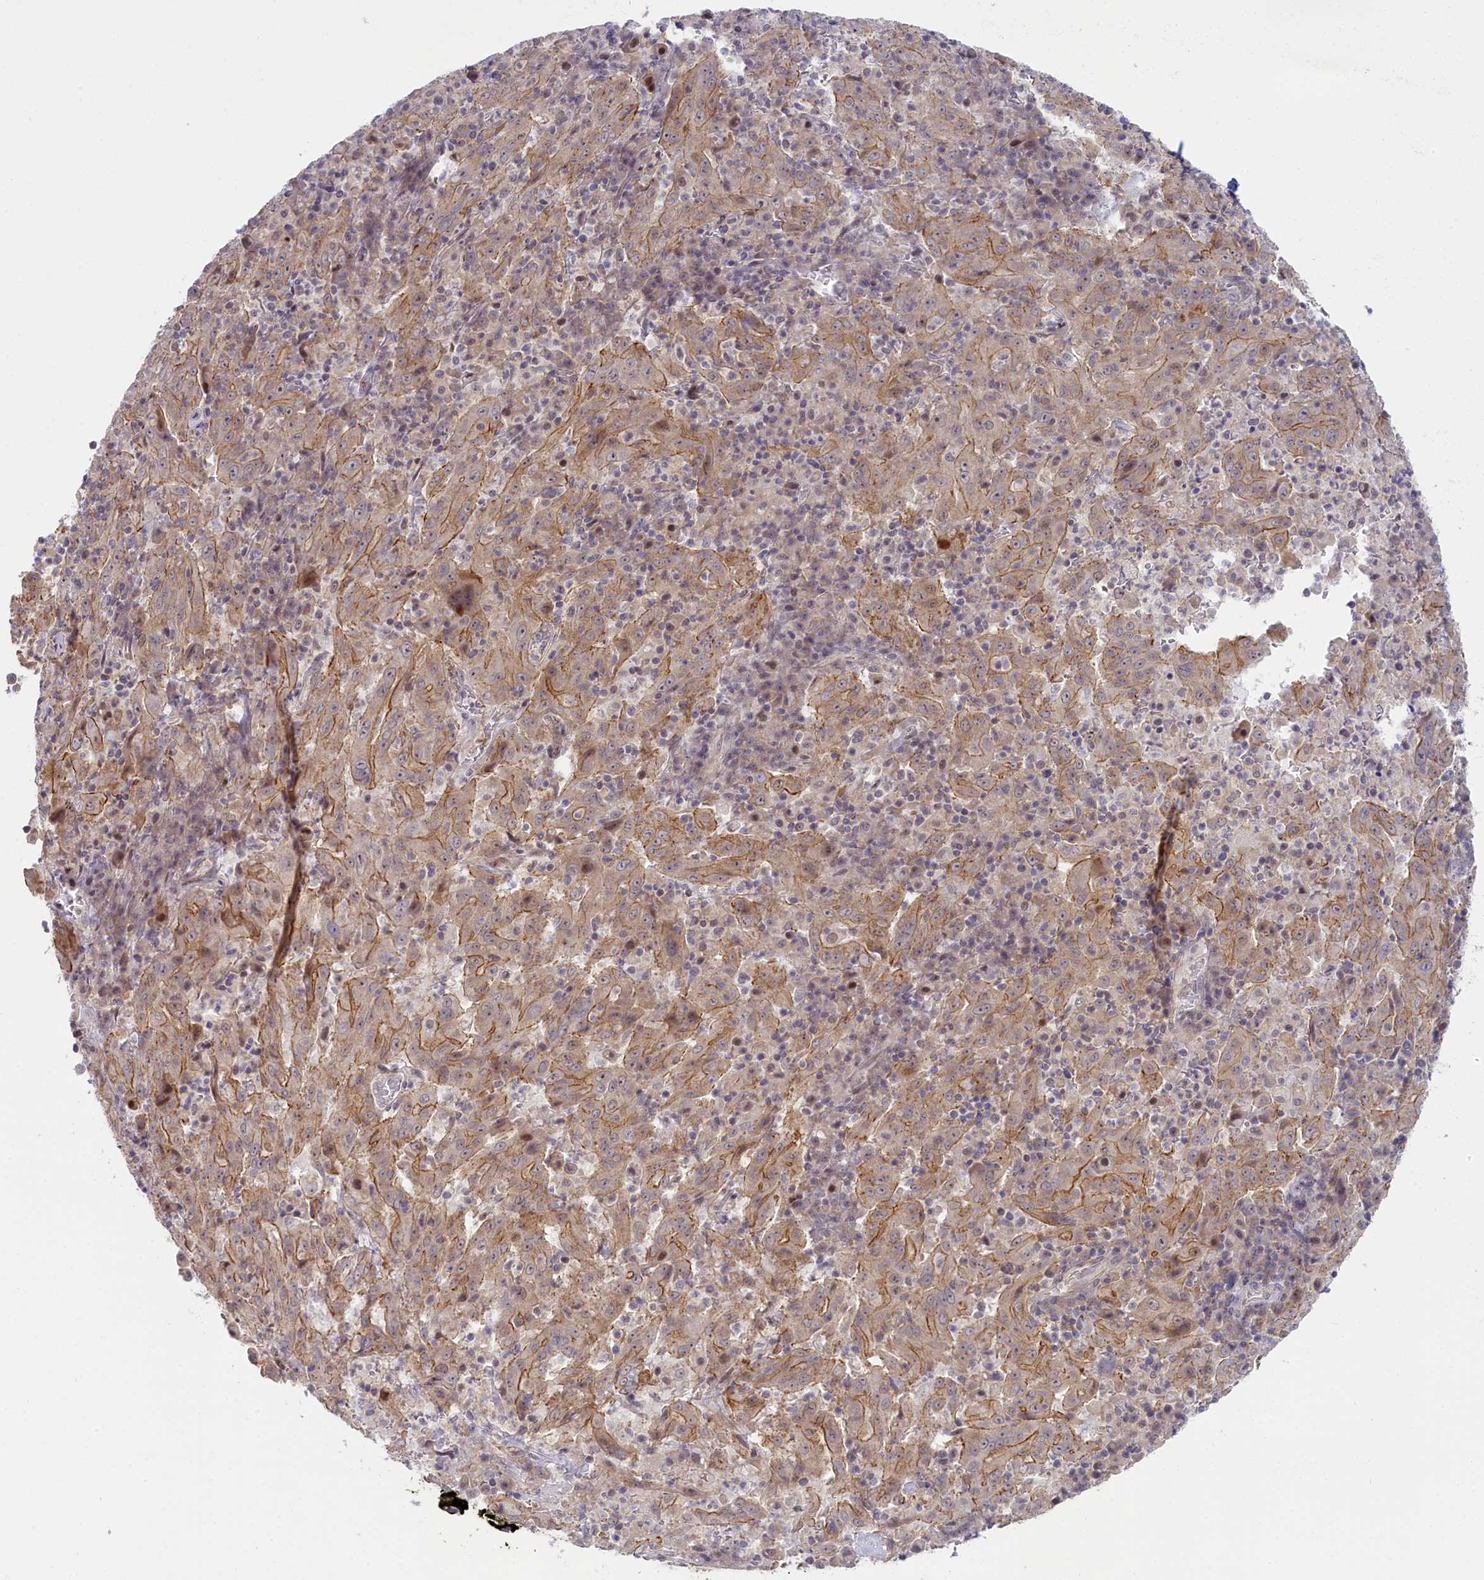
{"staining": {"intensity": "moderate", "quantity": "25%-75%", "location": "cytoplasmic/membranous"}, "tissue": "pancreatic cancer", "cell_type": "Tumor cells", "image_type": "cancer", "snomed": [{"axis": "morphology", "description": "Adenocarcinoma, NOS"}, {"axis": "topography", "description": "Pancreas"}], "caption": "Protein expression analysis of adenocarcinoma (pancreatic) shows moderate cytoplasmic/membranous expression in approximately 25%-75% of tumor cells.", "gene": "CCL23", "patient": {"sex": "male", "age": 63}}